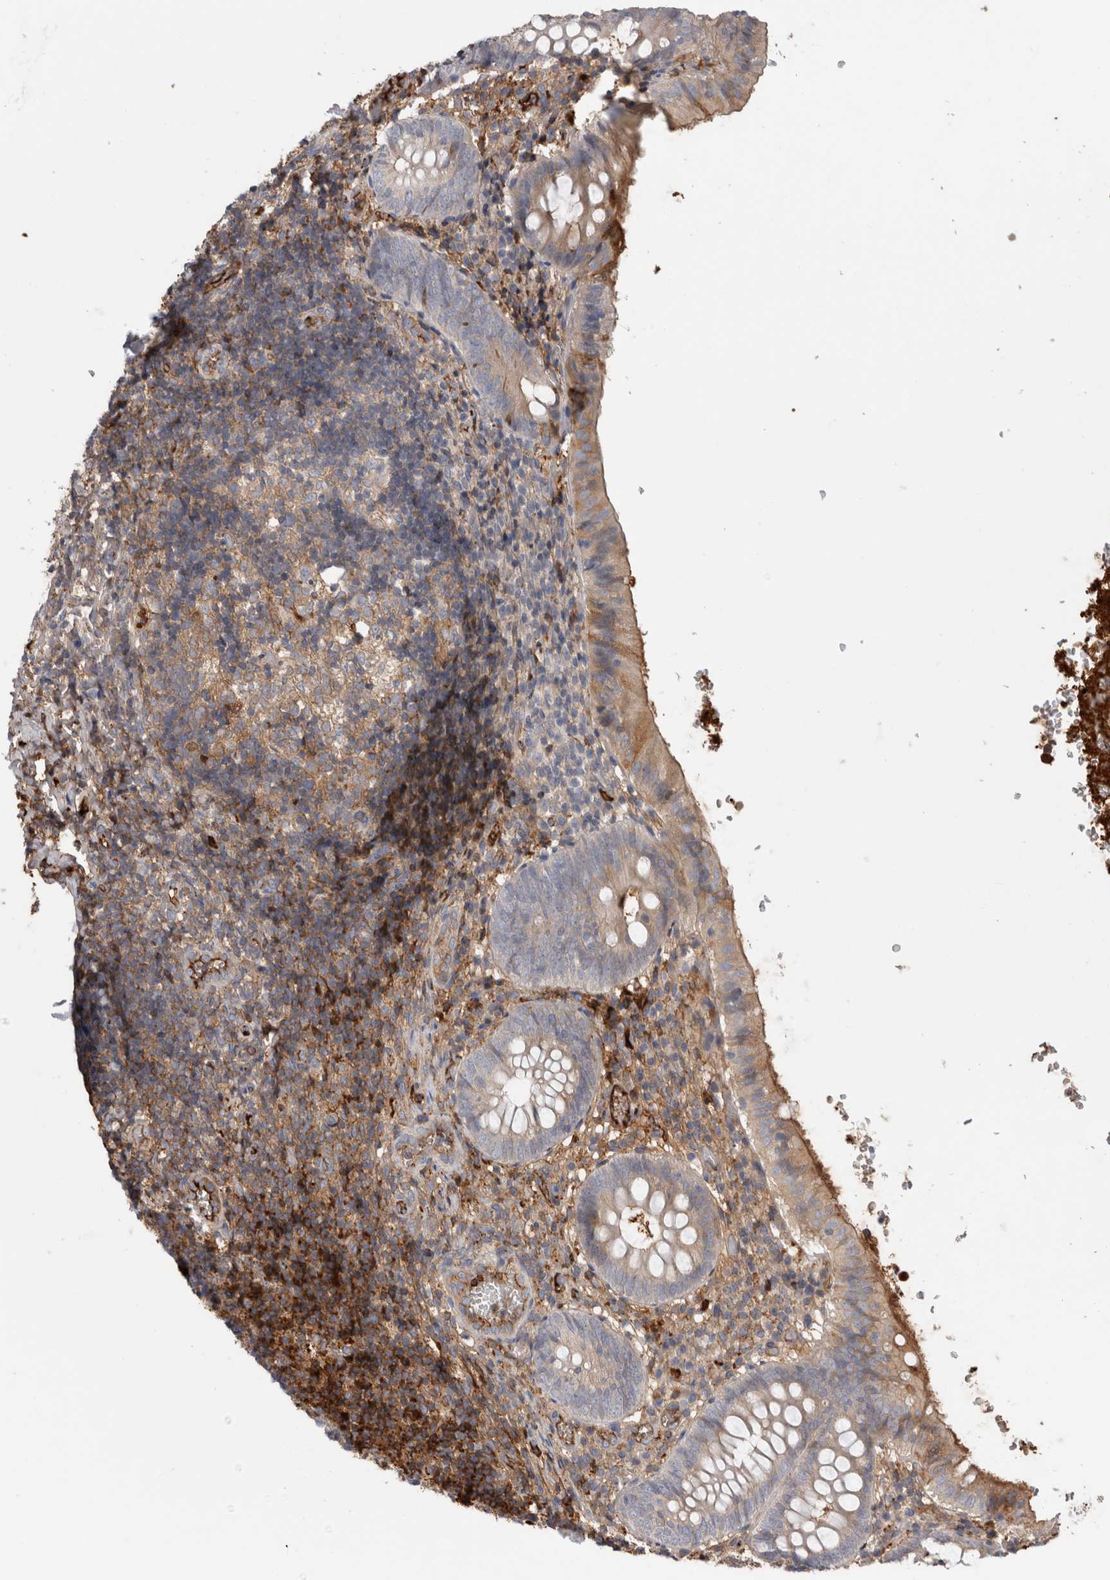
{"staining": {"intensity": "moderate", "quantity": "<25%", "location": "cytoplasmic/membranous"}, "tissue": "appendix", "cell_type": "Glandular cells", "image_type": "normal", "snomed": [{"axis": "morphology", "description": "Normal tissue, NOS"}, {"axis": "topography", "description": "Appendix"}], "caption": "High-magnification brightfield microscopy of benign appendix stained with DAB (3,3'-diaminobenzidine) (brown) and counterstained with hematoxylin (blue). glandular cells exhibit moderate cytoplasmic/membranous expression is appreciated in approximately<25% of cells.", "gene": "TBCE", "patient": {"sex": "male", "age": 8}}